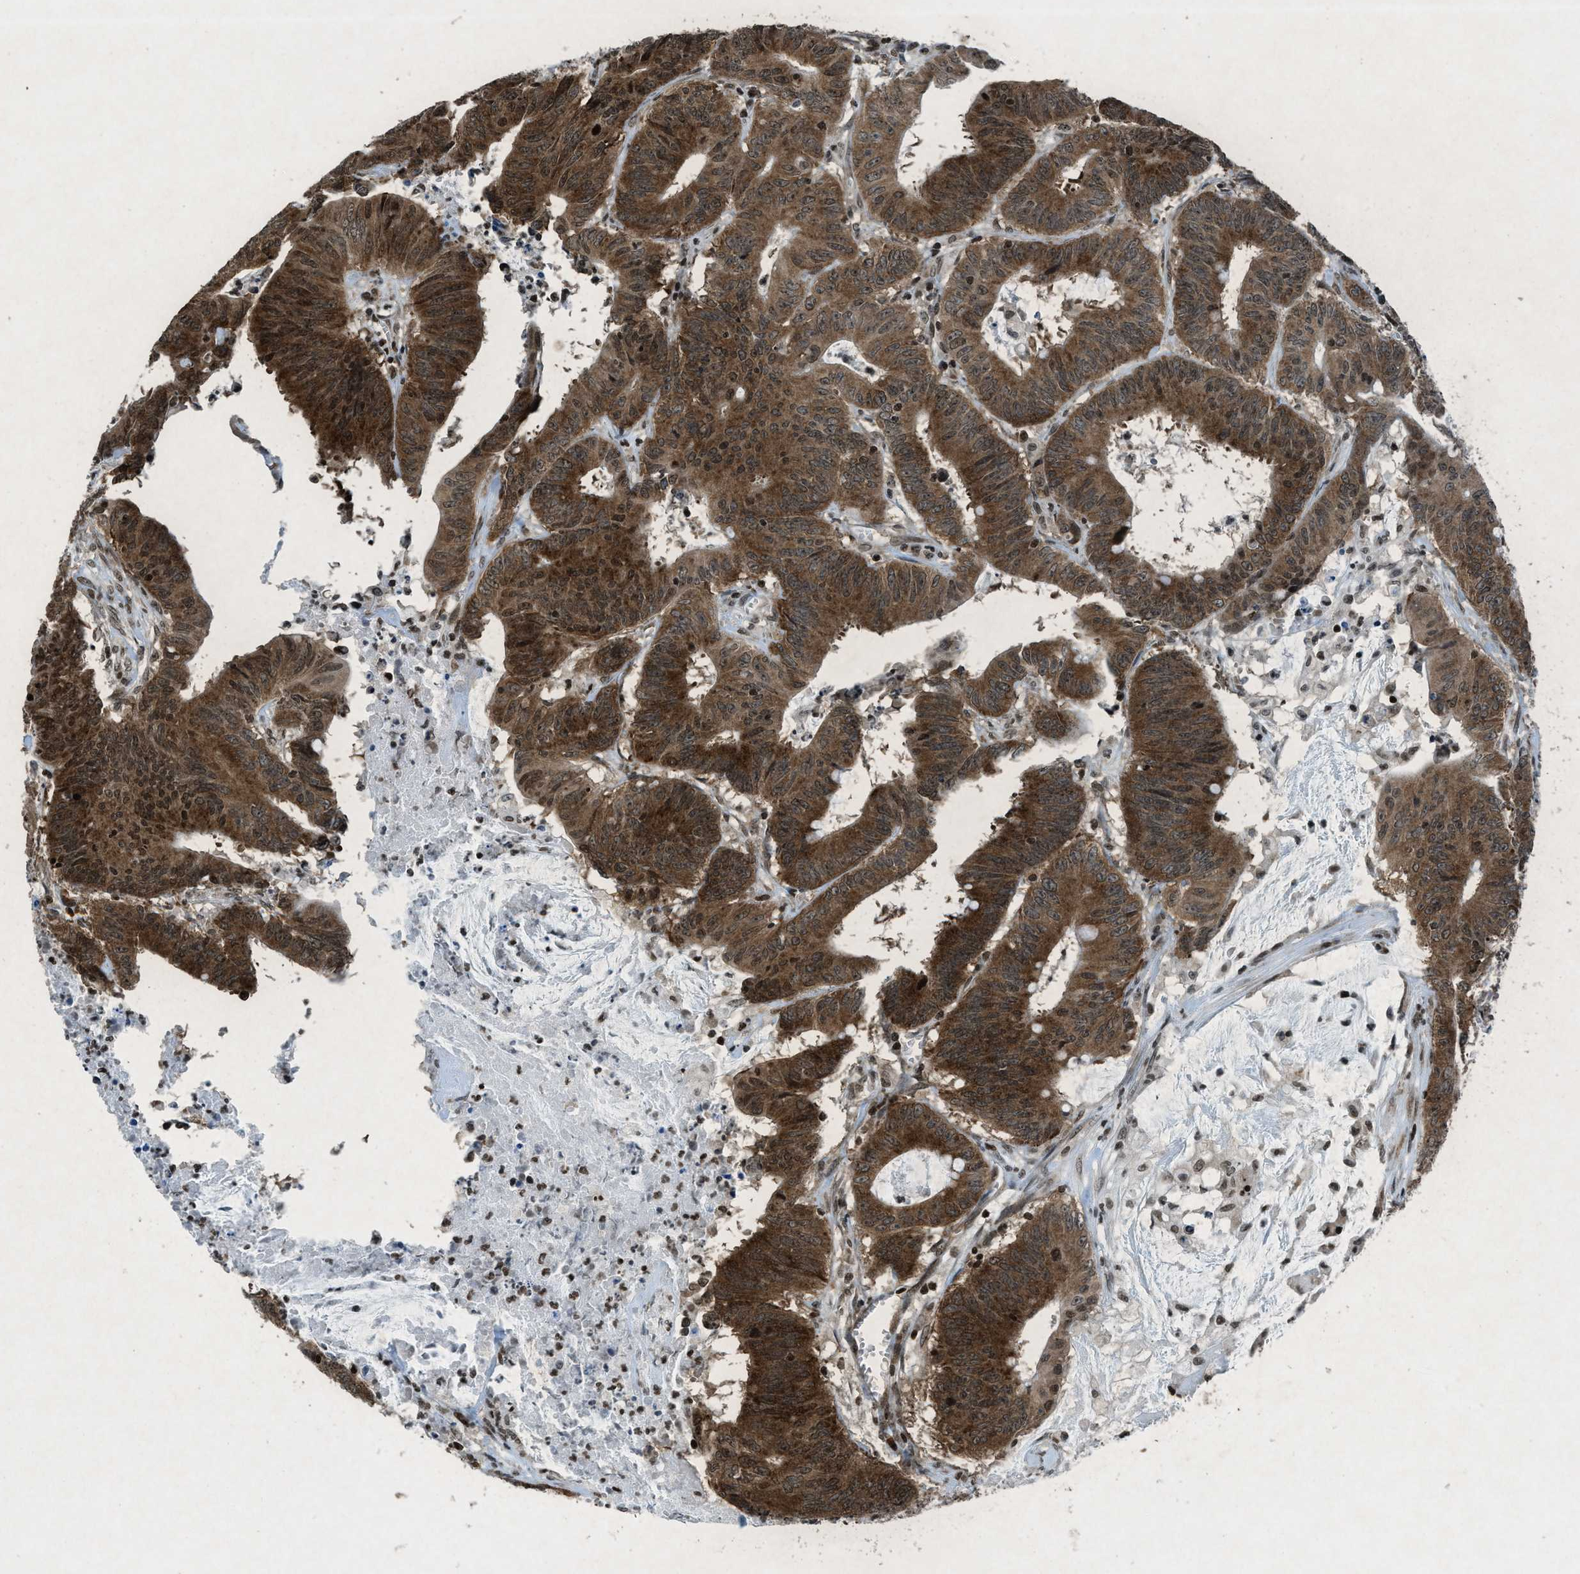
{"staining": {"intensity": "moderate", "quantity": ">75%", "location": "cytoplasmic/membranous"}, "tissue": "colorectal cancer", "cell_type": "Tumor cells", "image_type": "cancer", "snomed": [{"axis": "morphology", "description": "Adenocarcinoma, NOS"}, {"axis": "topography", "description": "Colon"}], "caption": "Moderate cytoplasmic/membranous protein expression is identified in approximately >75% of tumor cells in adenocarcinoma (colorectal).", "gene": "NXF1", "patient": {"sex": "male", "age": 45}}